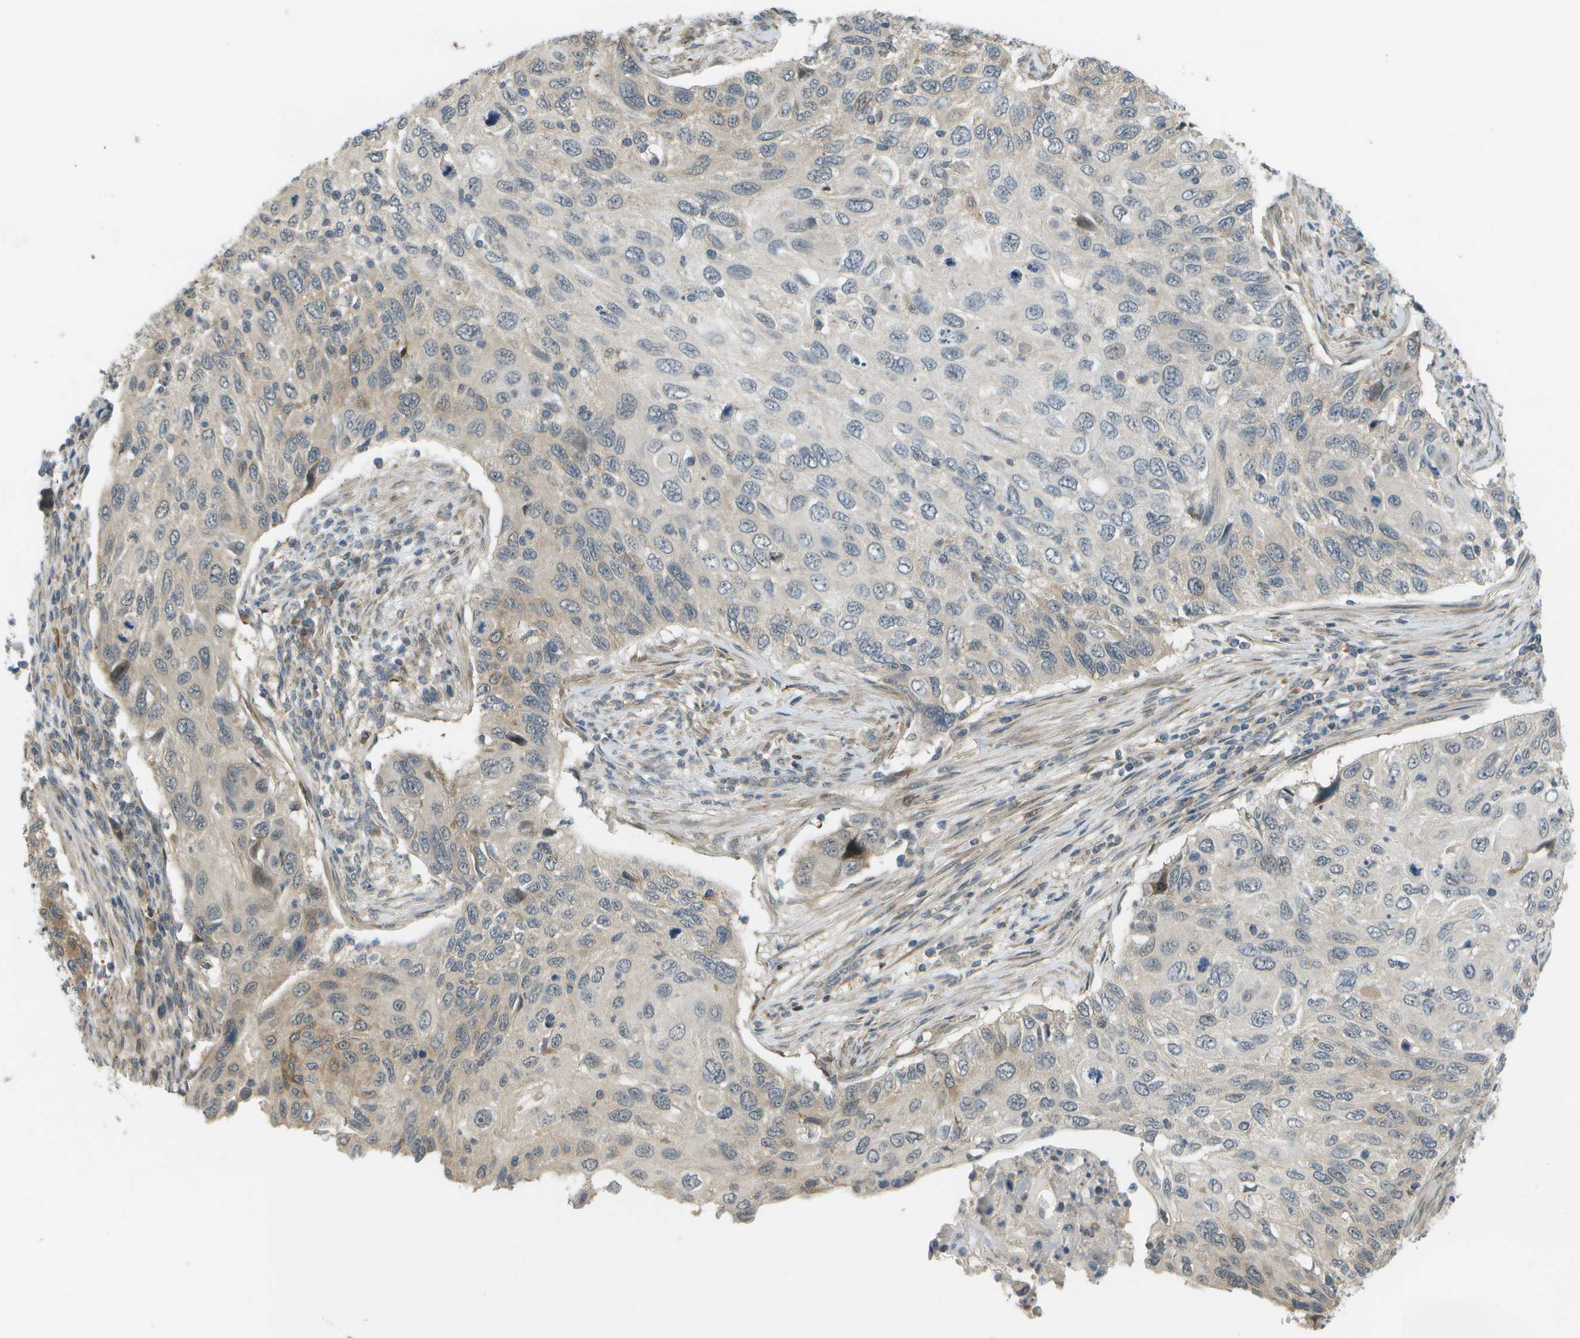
{"staining": {"intensity": "negative", "quantity": "none", "location": "none"}, "tissue": "cervical cancer", "cell_type": "Tumor cells", "image_type": "cancer", "snomed": [{"axis": "morphology", "description": "Squamous cell carcinoma, NOS"}, {"axis": "topography", "description": "Cervix"}], "caption": "The photomicrograph exhibits no staining of tumor cells in cervical cancer (squamous cell carcinoma). (DAB (3,3'-diaminobenzidine) immunohistochemistry (IHC) visualized using brightfield microscopy, high magnification).", "gene": "WNK2", "patient": {"sex": "female", "age": 70}}